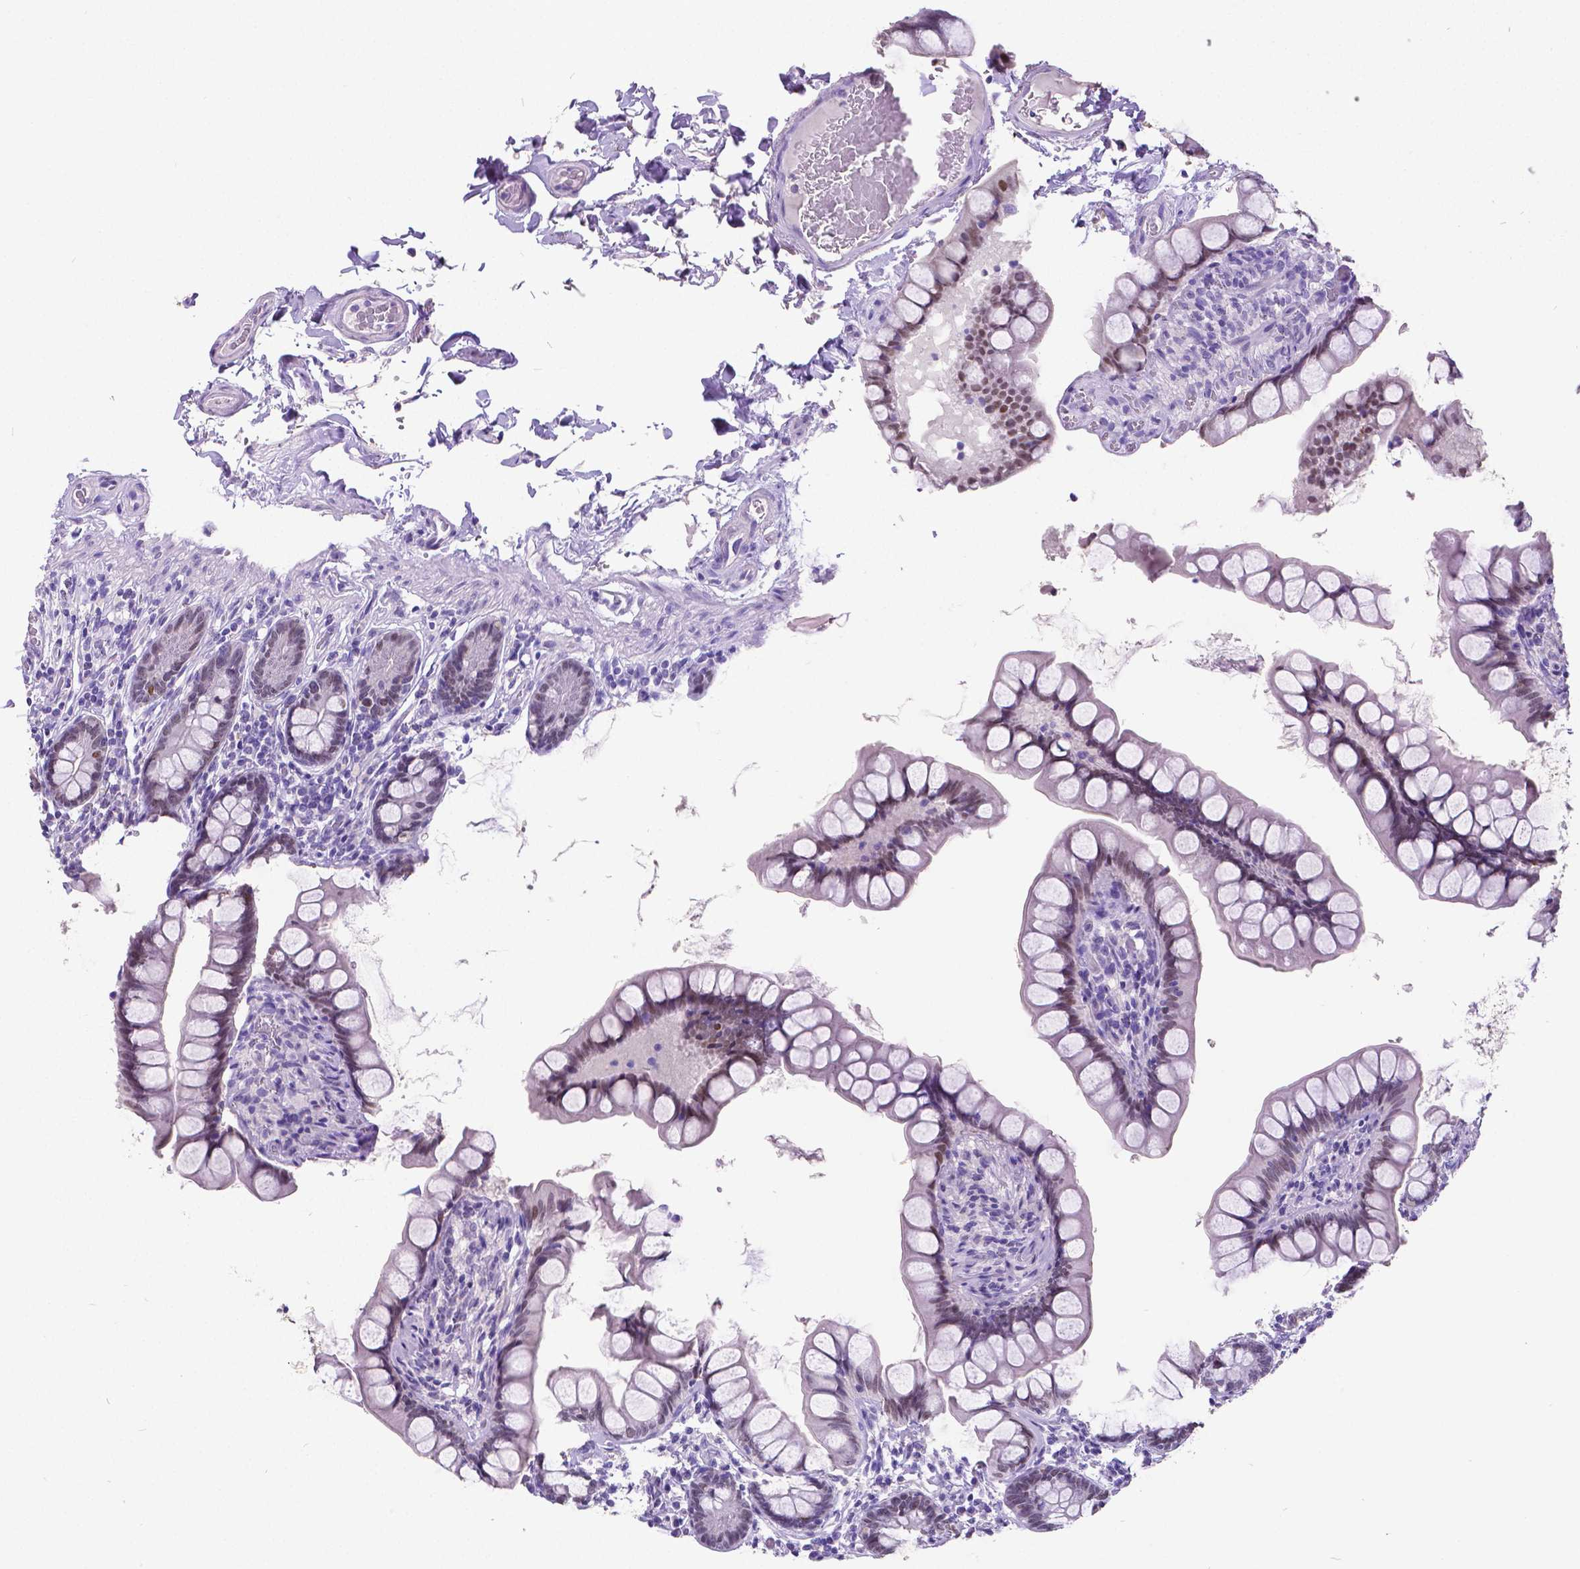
{"staining": {"intensity": "weak", "quantity": "25%-75%", "location": "nuclear"}, "tissue": "small intestine", "cell_type": "Glandular cells", "image_type": "normal", "snomed": [{"axis": "morphology", "description": "Normal tissue, NOS"}, {"axis": "topography", "description": "Small intestine"}], "caption": "Immunohistochemical staining of normal human small intestine shows 25%-75% levels of weak nuclear protein expression in about 25%-75% of glandular cells. (brown staining indicates protein expression, while blue staining denotes nuclei).", "gene": "SATB2", "patient": {"sex": "male", "age": 70}}